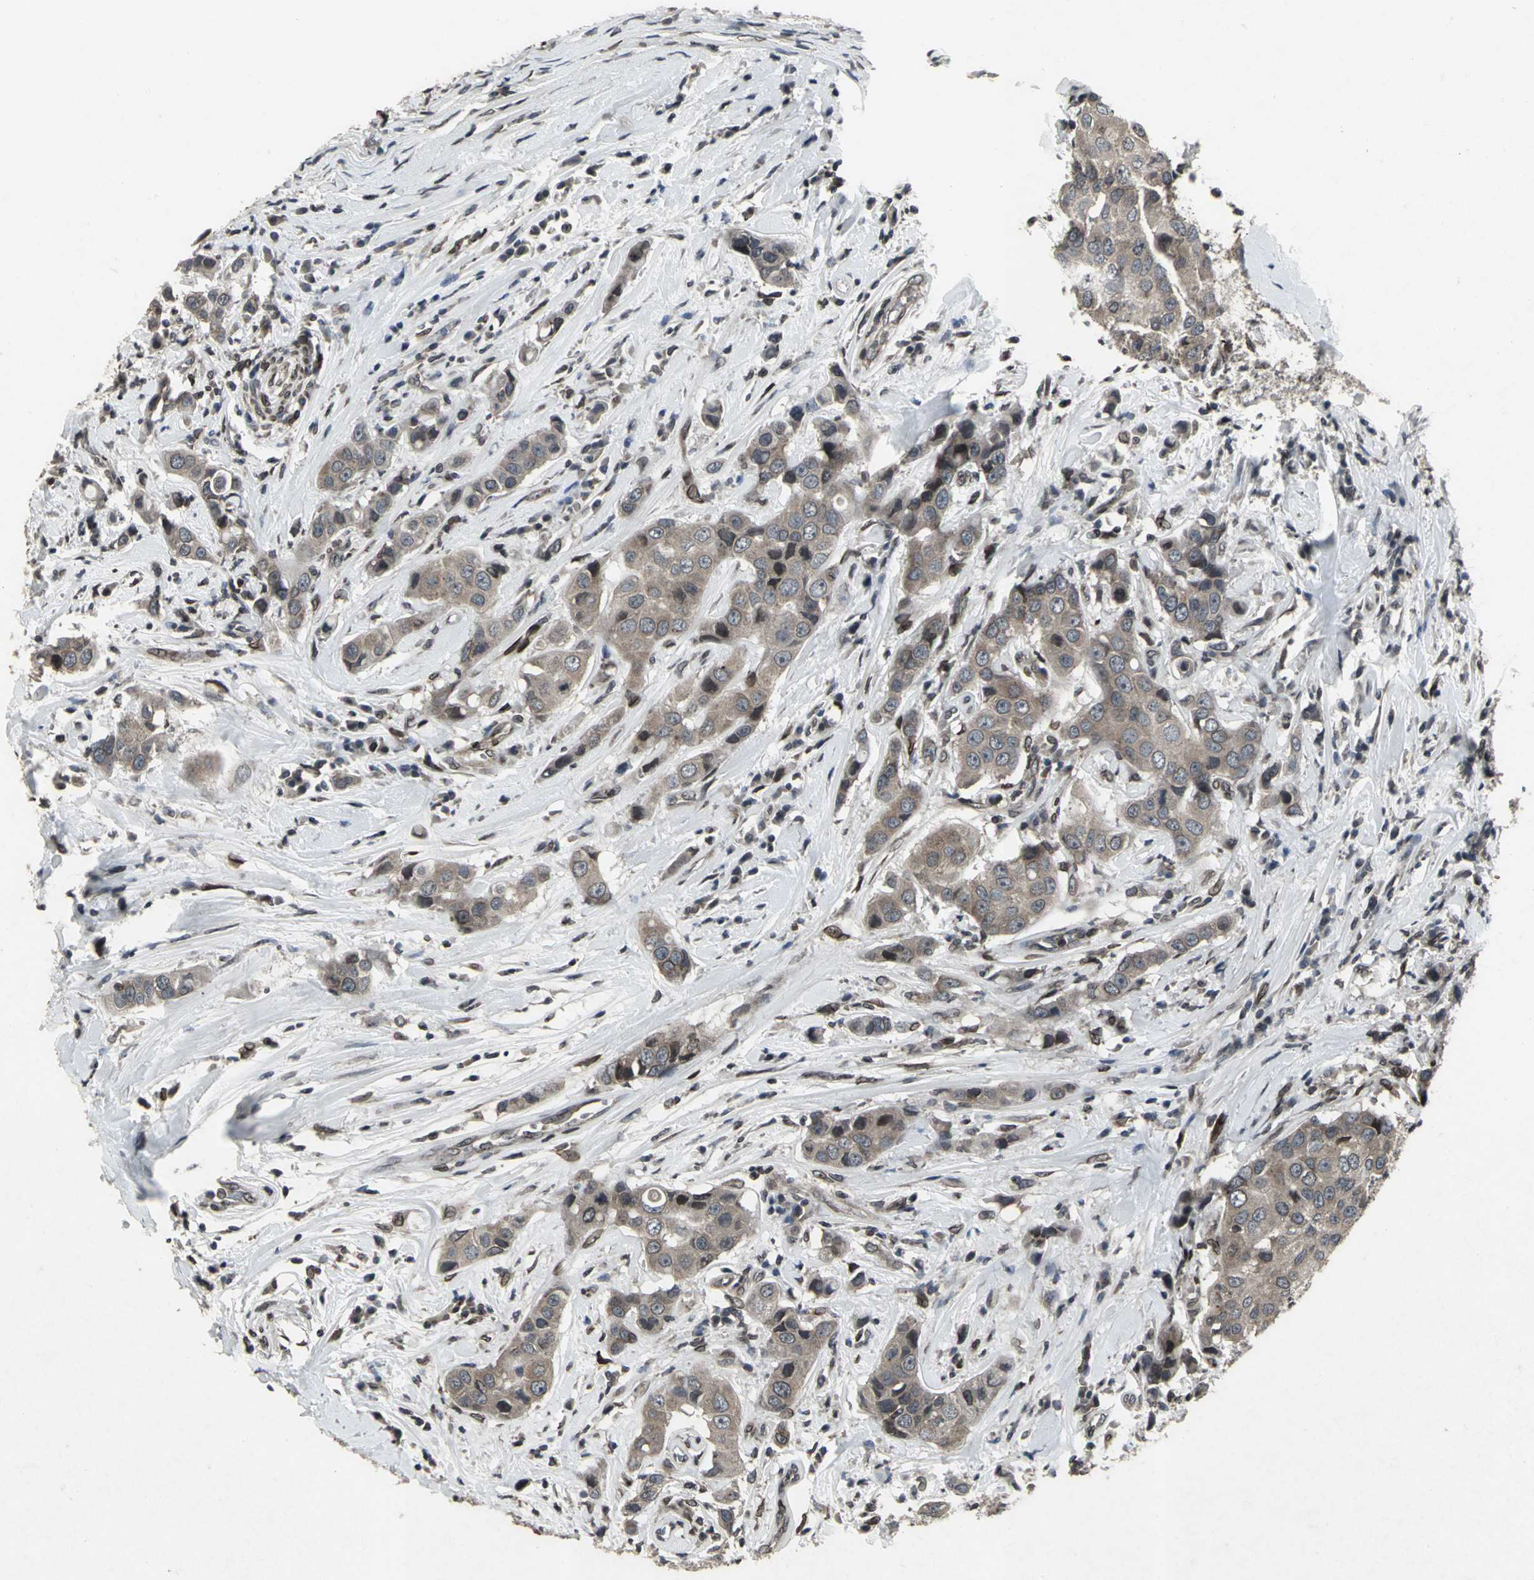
{"staining": {"intensity": "weak", "quantity": ">75%", "location": "cytoplasmic/membranous"}, "tissue": "breast cancer", "cell_type": "Tumor cells", "image_type": "cancer", "snomed": [{"axis": "morphology", "description": "Duct carcinoma"}, {"axis": "topography", "description": "Breast"}], "caption": "Immunohistochemical staining of breast invasive ductal carcinoma shows low levels of weak cytoplasmic/membranous positivity in approximately >75% of tumor cells. The protein of interest is shown in brown color, while the nuclei are stained blue.", "gene": "SH2B3", "patient": {"sex": "female", "age": 27}}